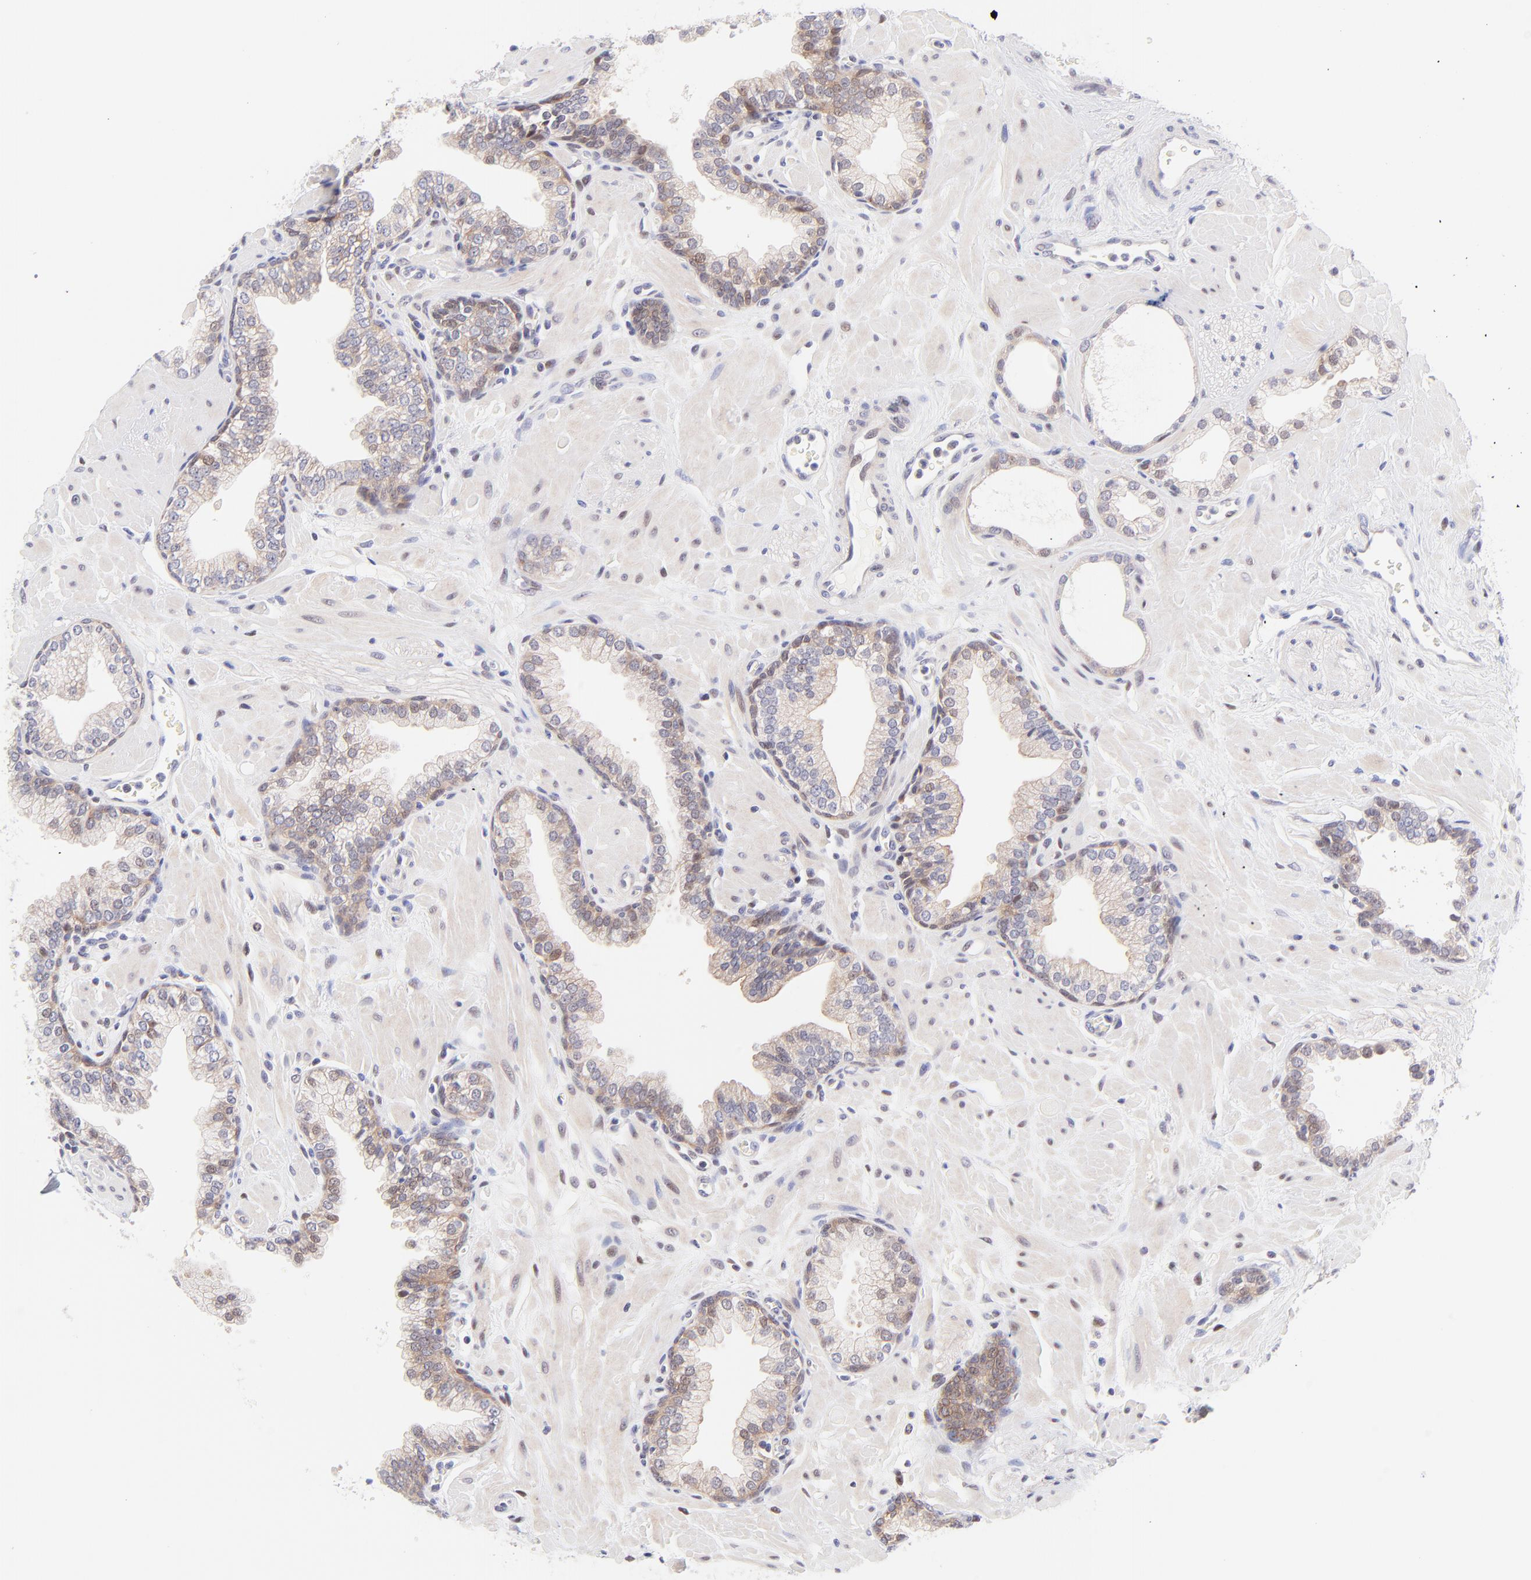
{"staining": {"intensity": "weak", "quantity": "<25%", "location": "nuclear"}, "tissue": "prostate", "cell_type": "Glandular cells", "image_type": "normal", "snomed": [{"axis": "morphology", "description": "Normal tissue, NOS"}, {"axis": "topography", "description": "Prostate"}], "caption": "Immunohistochemistry (IHC) of normal human prostate shows no positivity in glandular cells.", "gene": "PBDC1", "patient": {"sex": "male", "age": 60}}